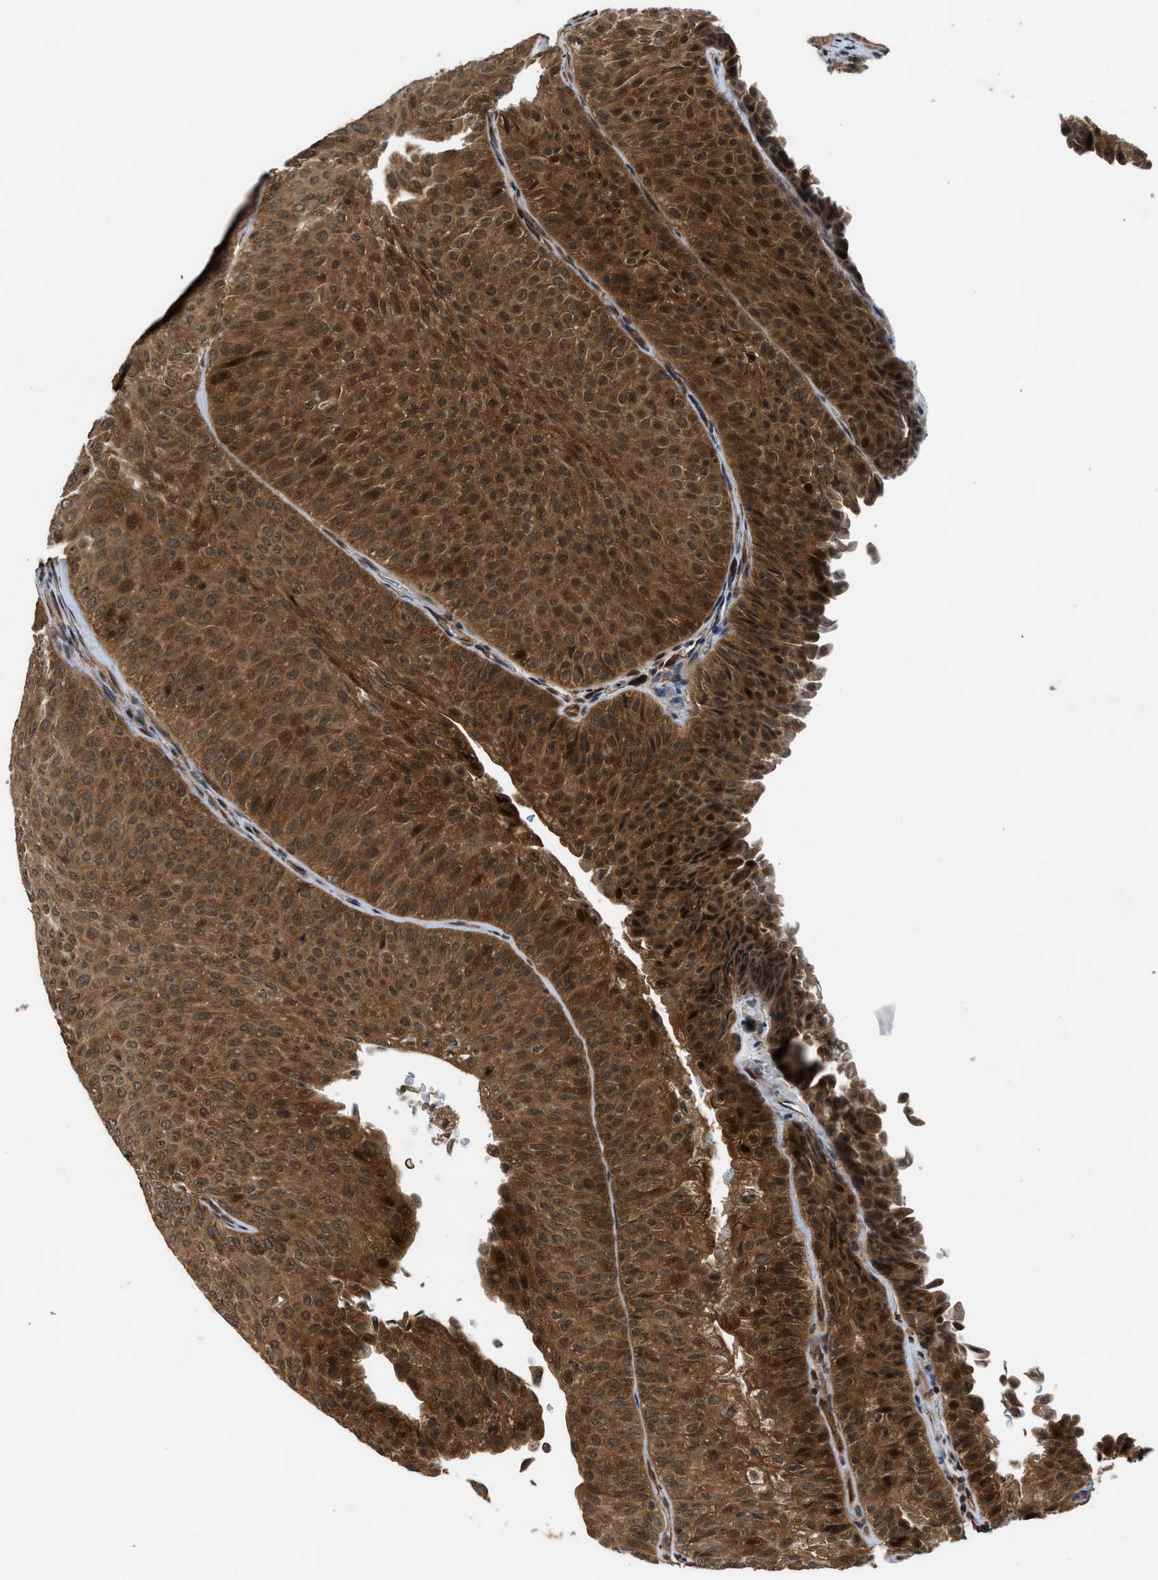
{"staining": {"intensity": "strong", "quantity": ">75%", "location": "cytoplasmic/membranous"}, "tissue": "urothelial cancer", "cell_type": "Tumor cells", "image_type": "cancer", "snomed": [{"axis": "morphology", "description": "Urothelial carcinoma, Low grade"}, {"axis": "topography", "description": "Urinary bladder"}], "caption": "The photomicrograph demonstrates staining of urothelial carcinoma (low-grade), revealing strong cytoplasmic/membranous protein expression (brown color) within tumor cells.", "gene": "TXNL1", "patient": {"sex": "male", "age": 78}}